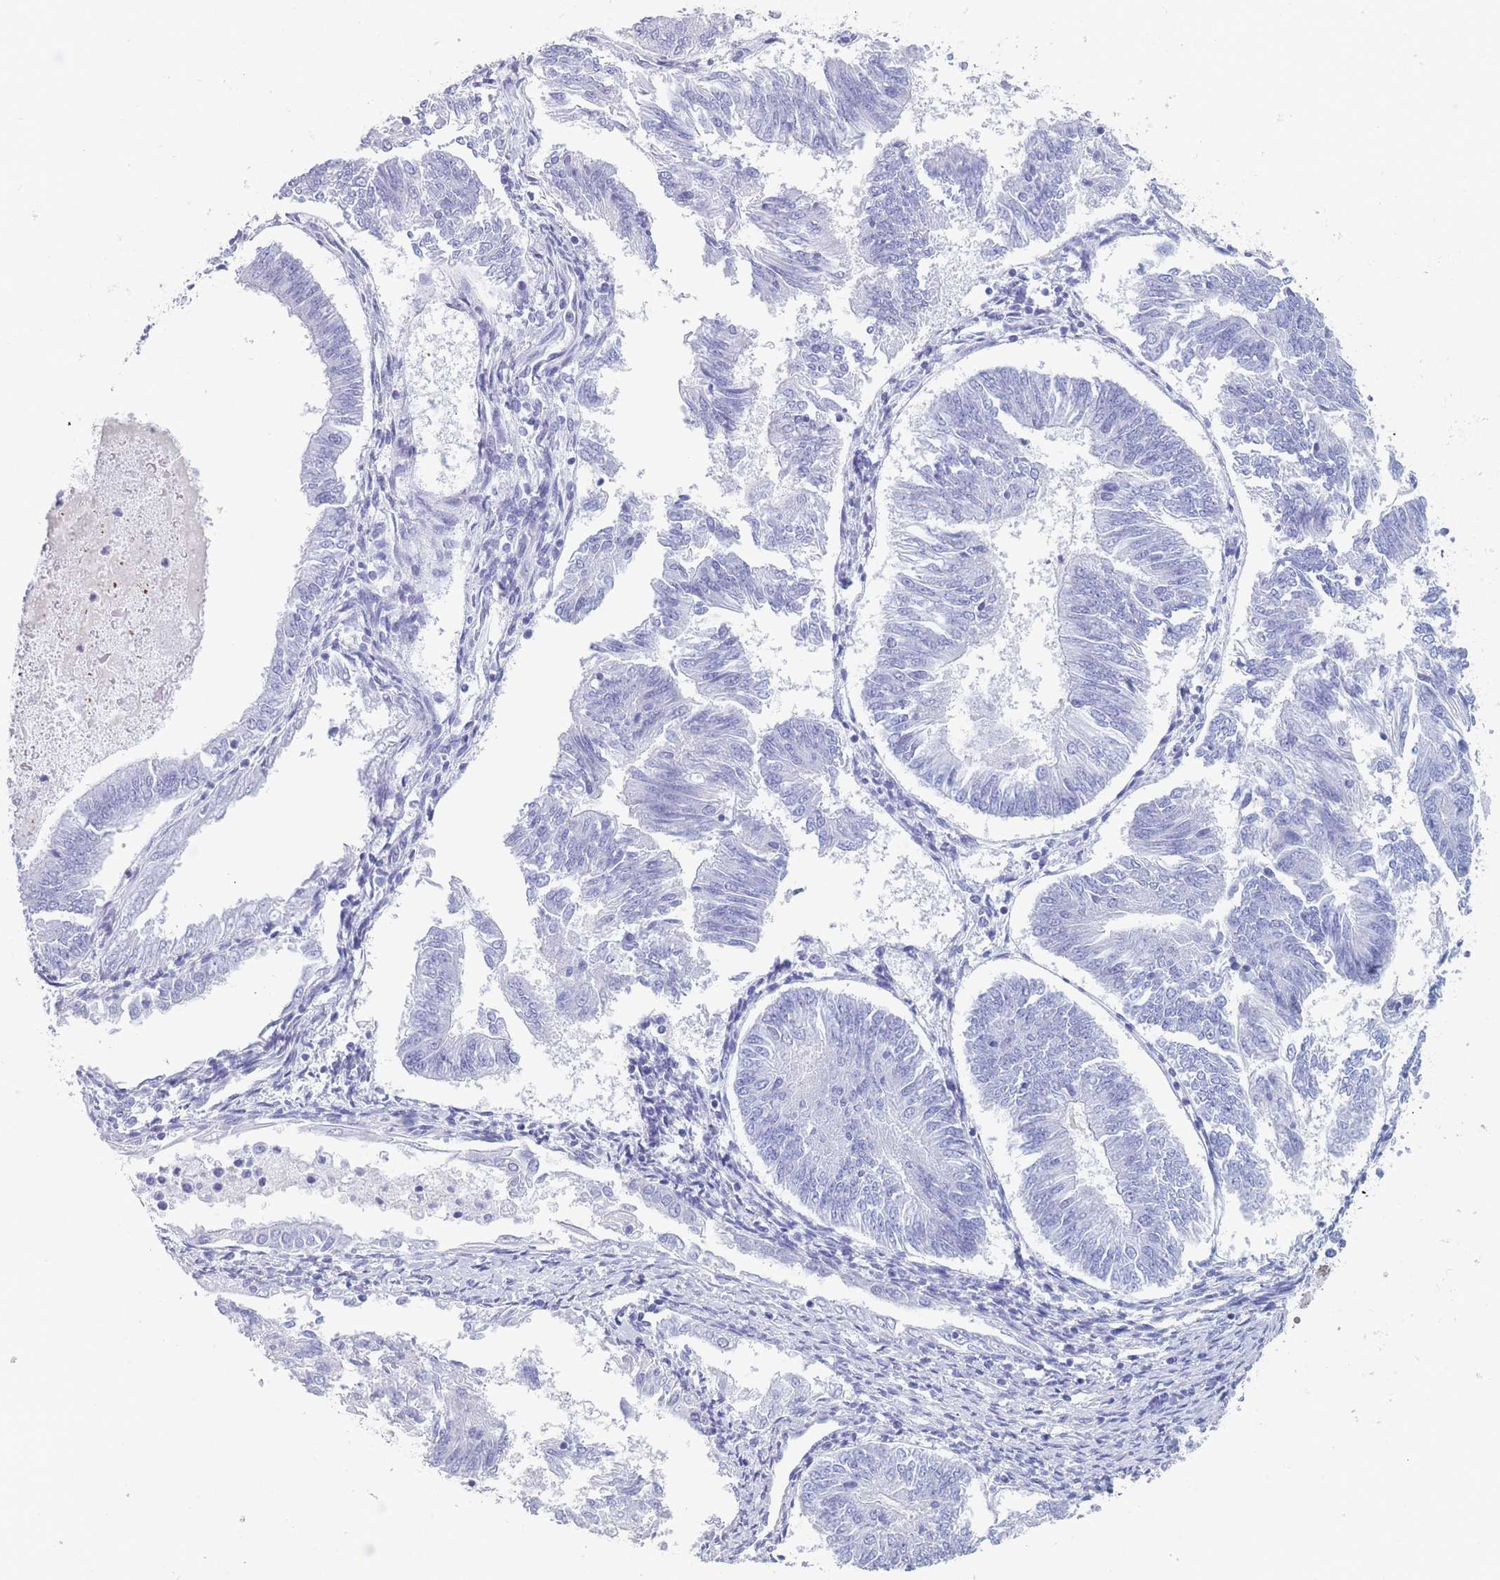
{"staining": {"intensity": "negative", "quantity": "none", "location": "none"}, "tissue": "endometrial cancer", "cell_type": "Tumor cells", "image_type": "cancer", "snomed": [{"axis": "morphology", "description": "Adenocarcinoma, NOS"}, {"axis": "topography", "description": "Endometrium"}], "caption": "DAB (3,3'-diaminobenzidine) immunohistochemical staining of human endometrial adenocarcinoma displays no significant positivity in tumor cells.", "gene": "OR5D16", "patient": {"sex": "female", "age": 58}}